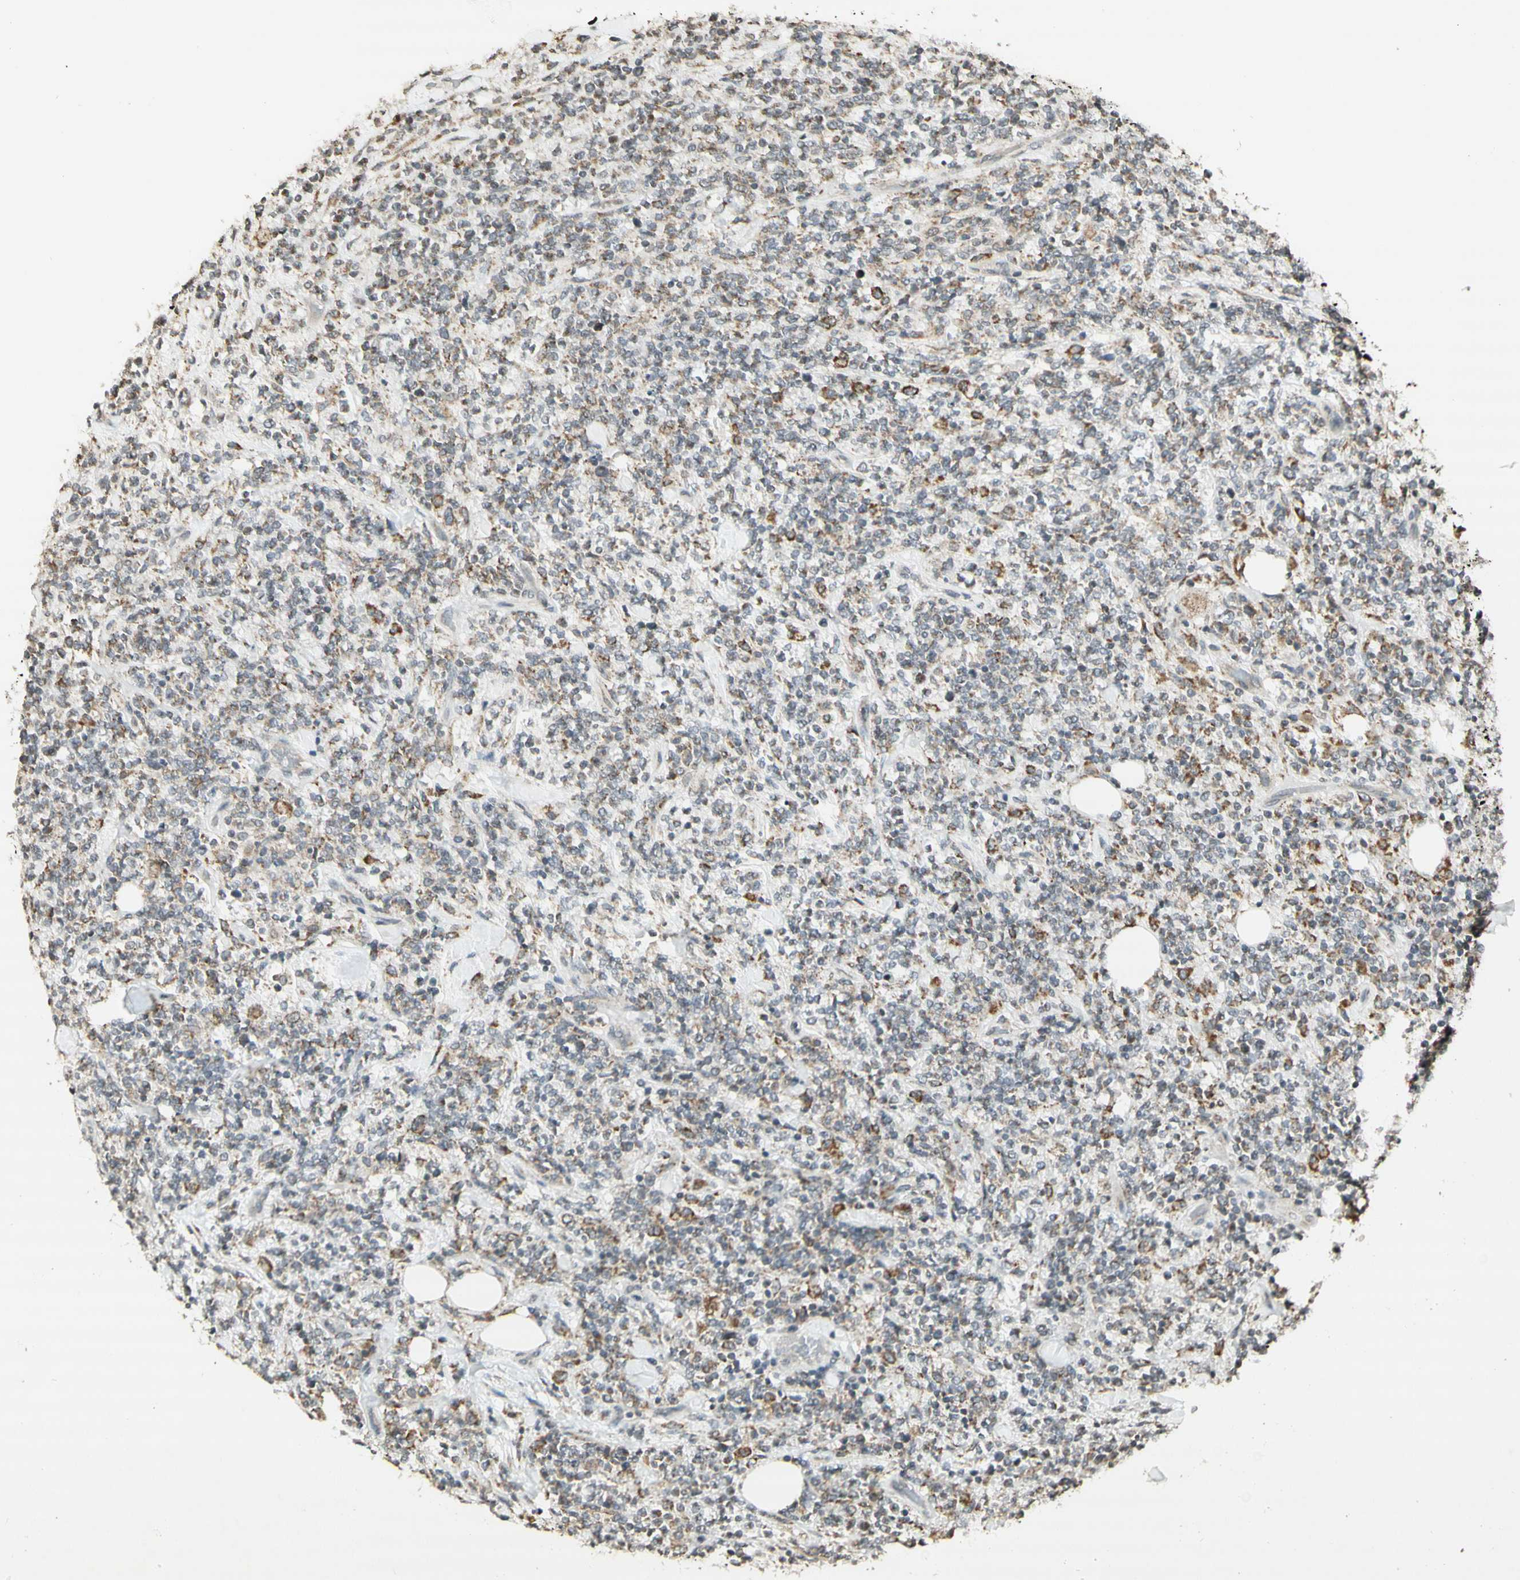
{"staining": {"intensity": "moderate", "quantity": "<25%", "location": "cytoplasmic/membranous"}, "tissue": "lymphoma", "cell_type": "Tumor cells", "image_type": "cancer", "snomed": [{"axis": "morphology", "description": "Malignant lymphoma, non-Hodgkin's type, High grade"}, {"axis": "topography", "description": "Soft tissue"}], "caption": "A photomicrograph of high-grade malignant lymphoma, non-Hodgkin's type stained for a protein demonstrates moderate cytoplasmic/membranous brown staining in tumor cells.", "gene": "CCNI", "patient": {"sex": "male", "age": 18}}